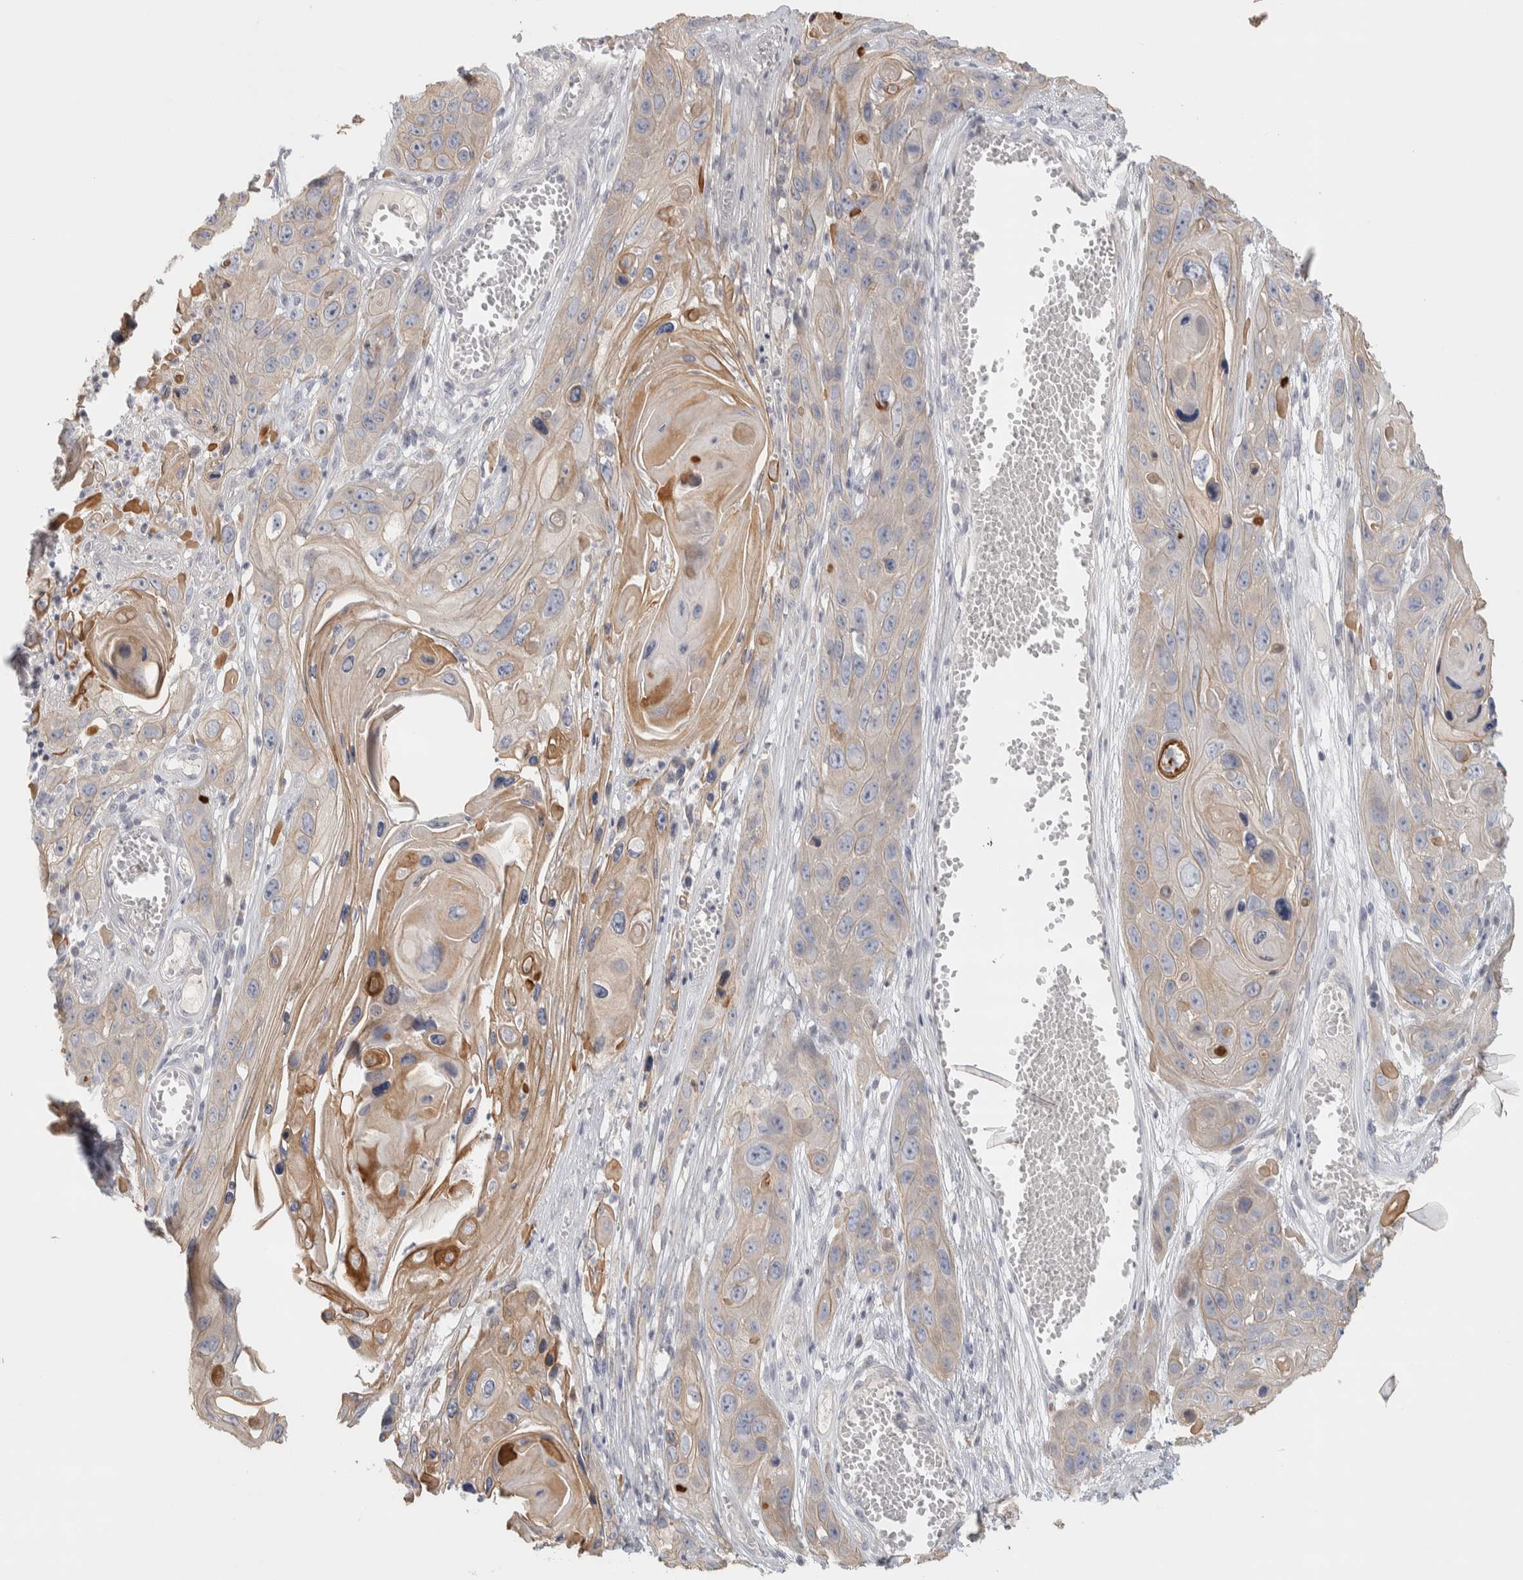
{"staining": {"intensity": "weak", "quantity": "25%-75%", "location": "cytoplasmic/membranous"}, "tissue": "skin cancer", "cell_type": "Tumor cells", "image_type": "cancer", "snomed": [{"axis": "morphology", "description": "Squamous cell carcinoma, NOS"}, {"axis": "topography", "description": "Skin"}], "caption": "An immunohistochemistry micrograph of tumor tissue is shown. Protein staining in brown shows weak cytoplasmic/membranous positivity in skin cancer within tumor cells.", "gene": "DCXR", "patient": {"sex": "male", "age": 55}}